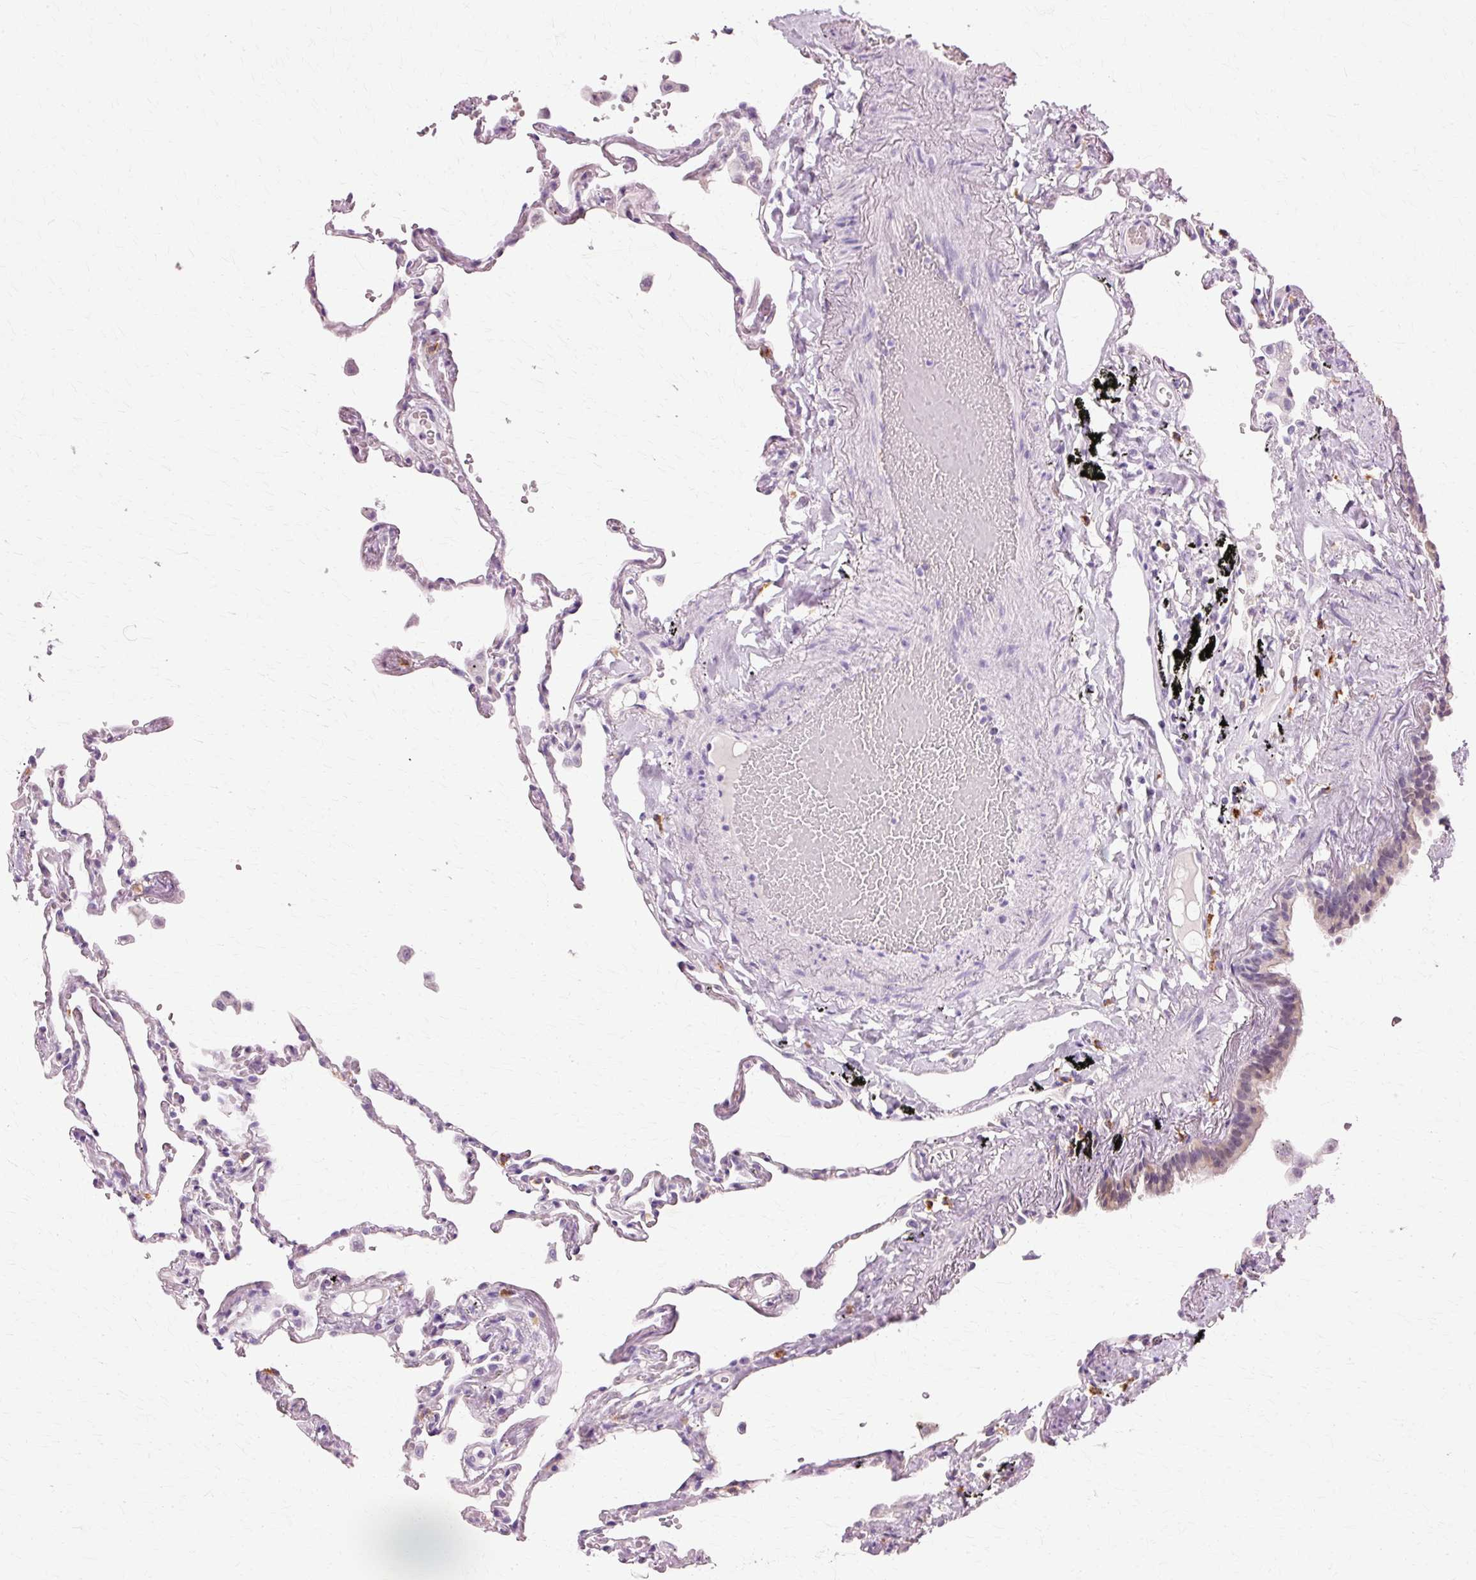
{"staining": {"intensity": "negative", "quantity": "none", "location": "none"}, "tissue": "lung", "cell_type": "Alveolar cells", "image_type": "normal", "snomed": [{"axis": "morphology", "description": "Normal tissue, NOS"}, {"axis": "topography", "description": "Lung"}], "caption": "The histopathology image demonstrates no staining of alveolar cells in unremarkable lung.", "gene": "VN1R2", "patient": {"sex": "female", "age": 67}}